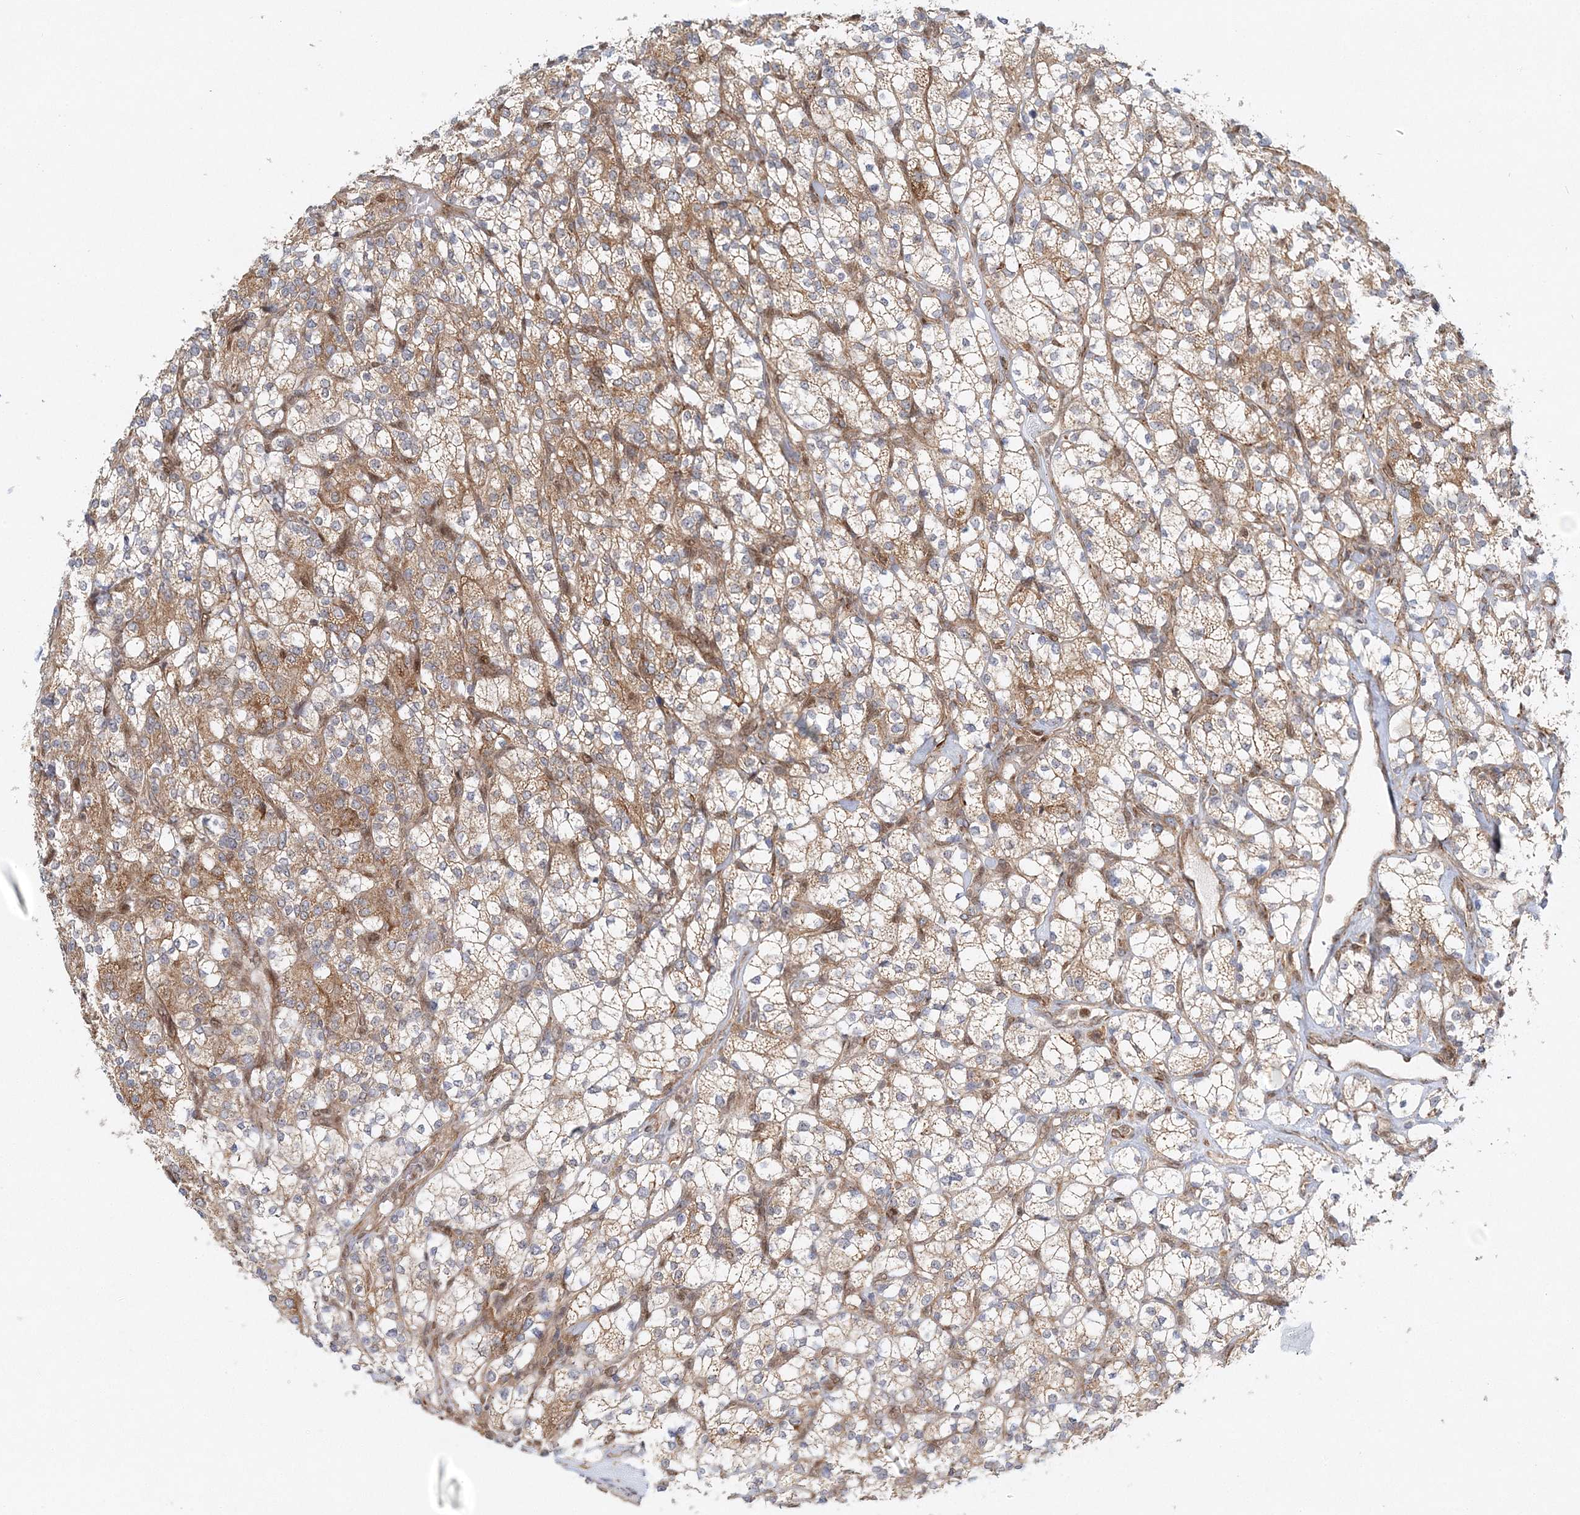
{"staining": {"intensity": "weak", "quantity": ">75%", "location": "cytoplasmic/membranous"}, "tissue": "renal cancer", "cell_type": "Tumor cells", "image_type": "cancer", "snomed": [{"axis": "morphology", "description": "Adenocarcinoma, NOS"}, {"axis": "topography", "description": "Kidney"}], "caption": "Renal adenocarcinoma was stained to show a protein in brown. There is low levels of weak cytoplasmic/membranous expression in about >75% of tumor cells.", "gene": "RAB11FIP2", "patient": {"sex": "male", "age": 77}}